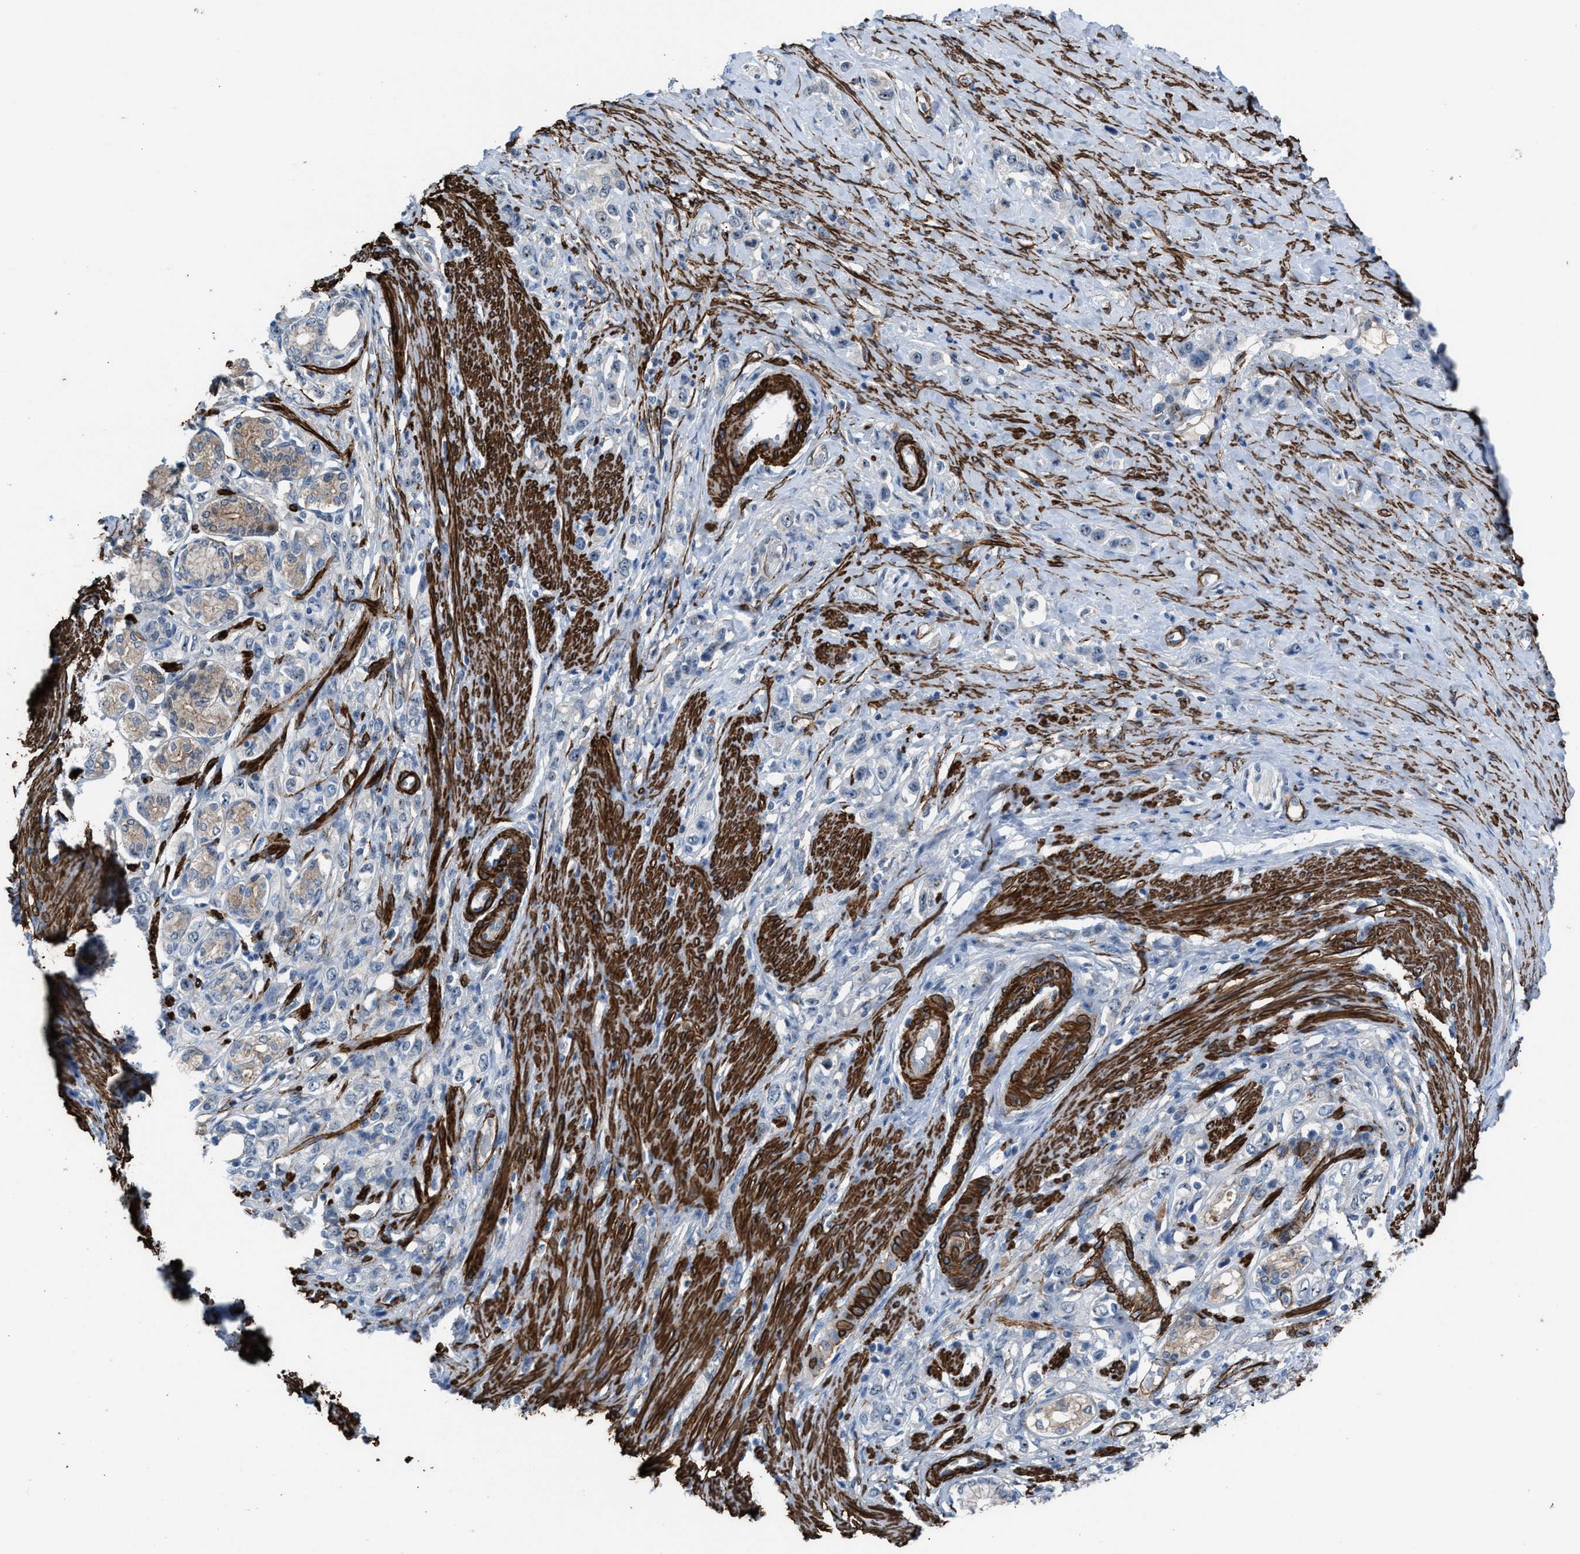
{"staining": {"intensity": "weak", "quantity": "<25%", "location": "cytoplasmic/membranous"}, "tissue": "stomach cancer", "cell_type": "Tumor cells", "image_type": "cancer", "snomed": [{"axis": "morphology", "description": "Adenocarcinoma, NOS"}, {"axis": "topography", "description": "Stomach"}], "caption": "There is no significant staining in tumor cells of stomach cancer (adenocarcinoma). (Brightfield microscopy of DAB (3,3'-diaminobenzidine) immunohistochemistry at high magnification).", "gene": "NQO2", "patient": {"sex": "female", "age": 65}}